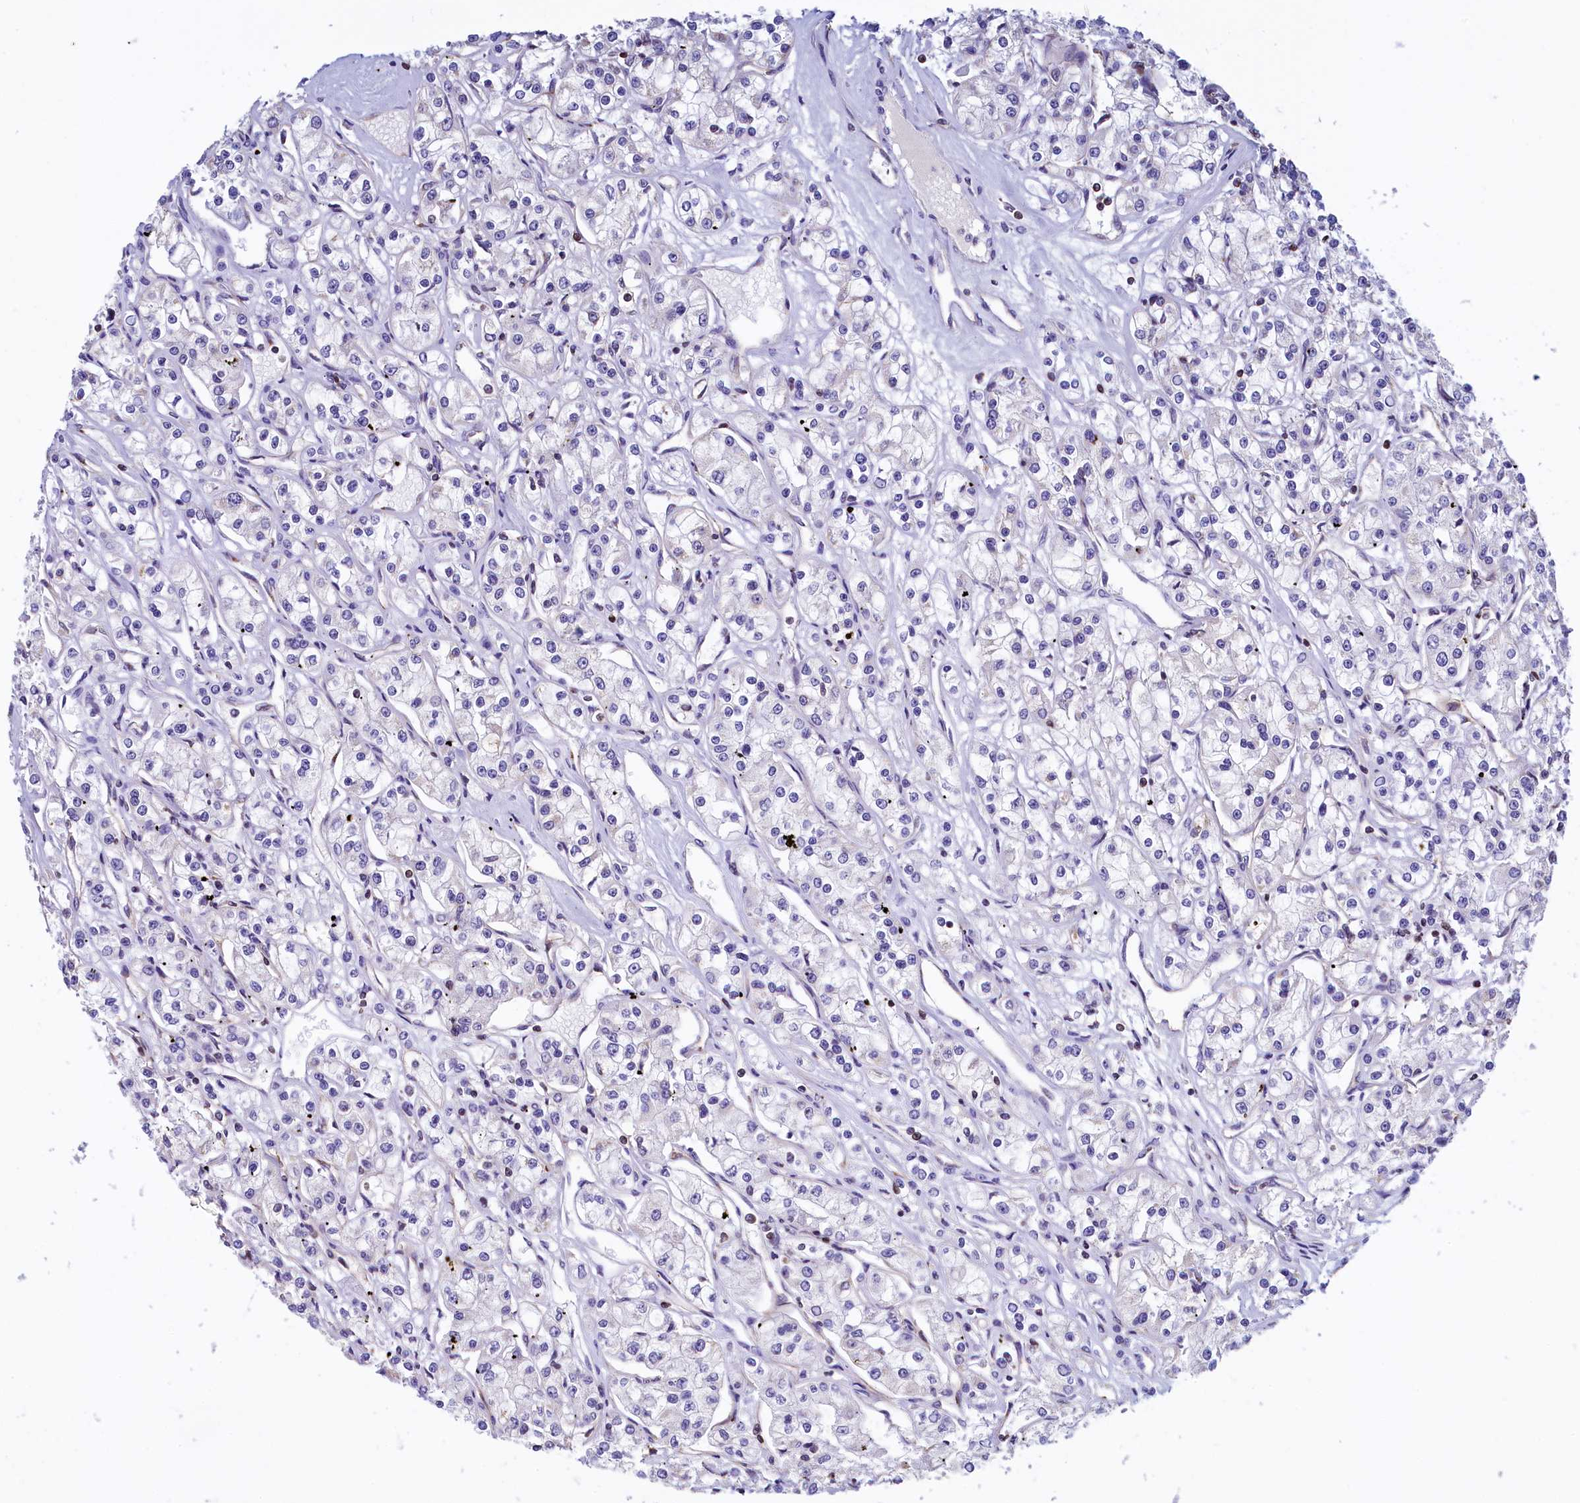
{"staining": {"intensity": "negative", "quantity": "none", "location": "none"}, "tissue": "renal cancer", "cell_type": "Tumor cells", "image_type": "cancer", "snomed": [{"axis": "morphology", "description": "Adenocarcinoma, NOS"}, {"axis": "topography", "description": "Kidney"}], "caption": "This is a histopathology image of immunohistochemistry (IHC) staining of adenocarcinoma (renal), which shows no expression in tumor cells.", "gene": "TRAF3IP3", "patient": {"sex": "female", "age": 59}}